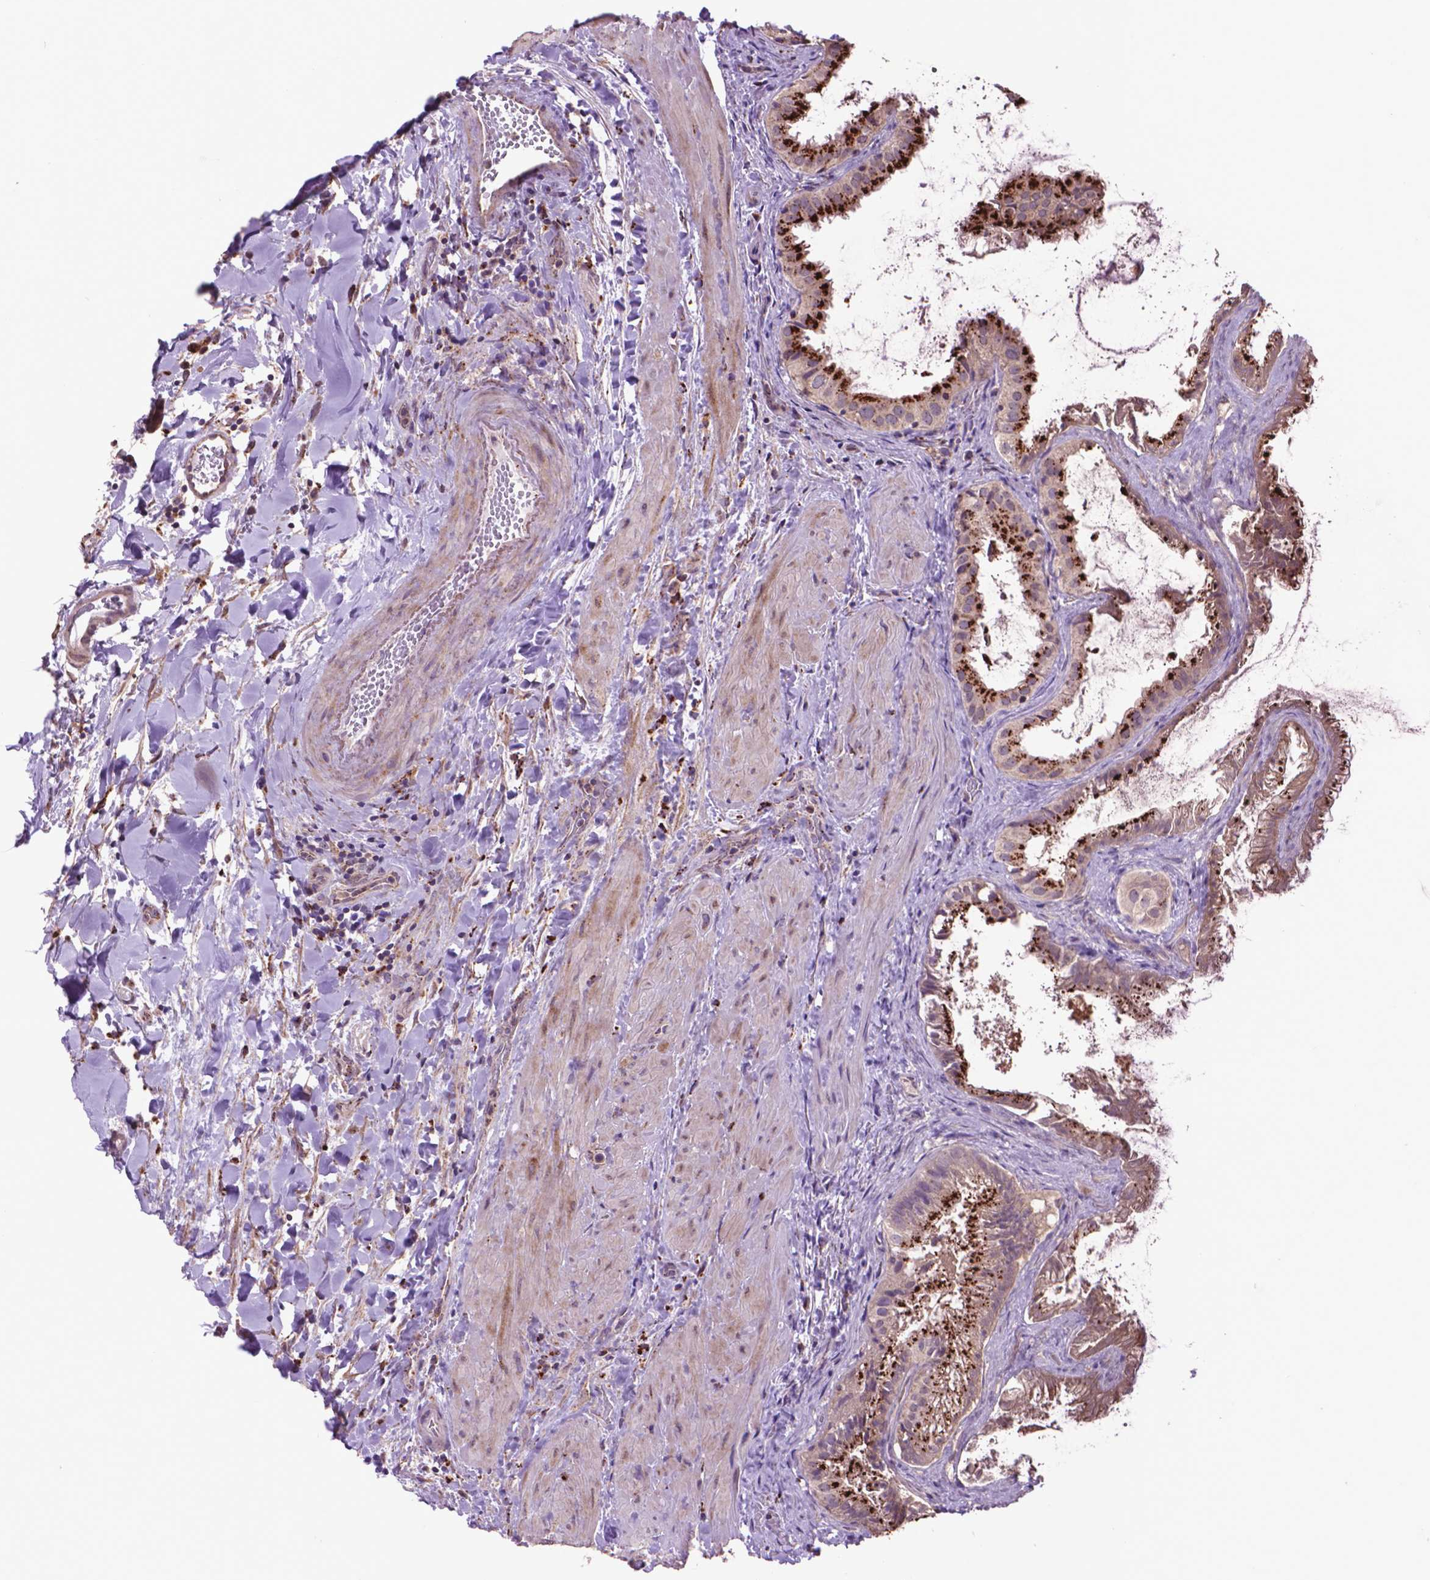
{"staining": {"intensity": "strong", "quantity": ">75%", "location": "cytoplasmic/membranous"}, "tissue": "gallbladder", "cell_type": "Glandular cells", "image_type": "normal", "snomed": [{"axis": "morphology", "description": "Normal tissue, NOS"}, {"axis": "topography", "description": "Gallbladder"}], "caption": "A brown stain highlights strong cytoplasmic/membranous staining of a protein in glandular cells of unremarkable gallbladder. The protein of interest is shown in brown color, while the nuclei are stained blue.", "gene": "GLB1", "patient": {"sex": "male", "age": 70}}